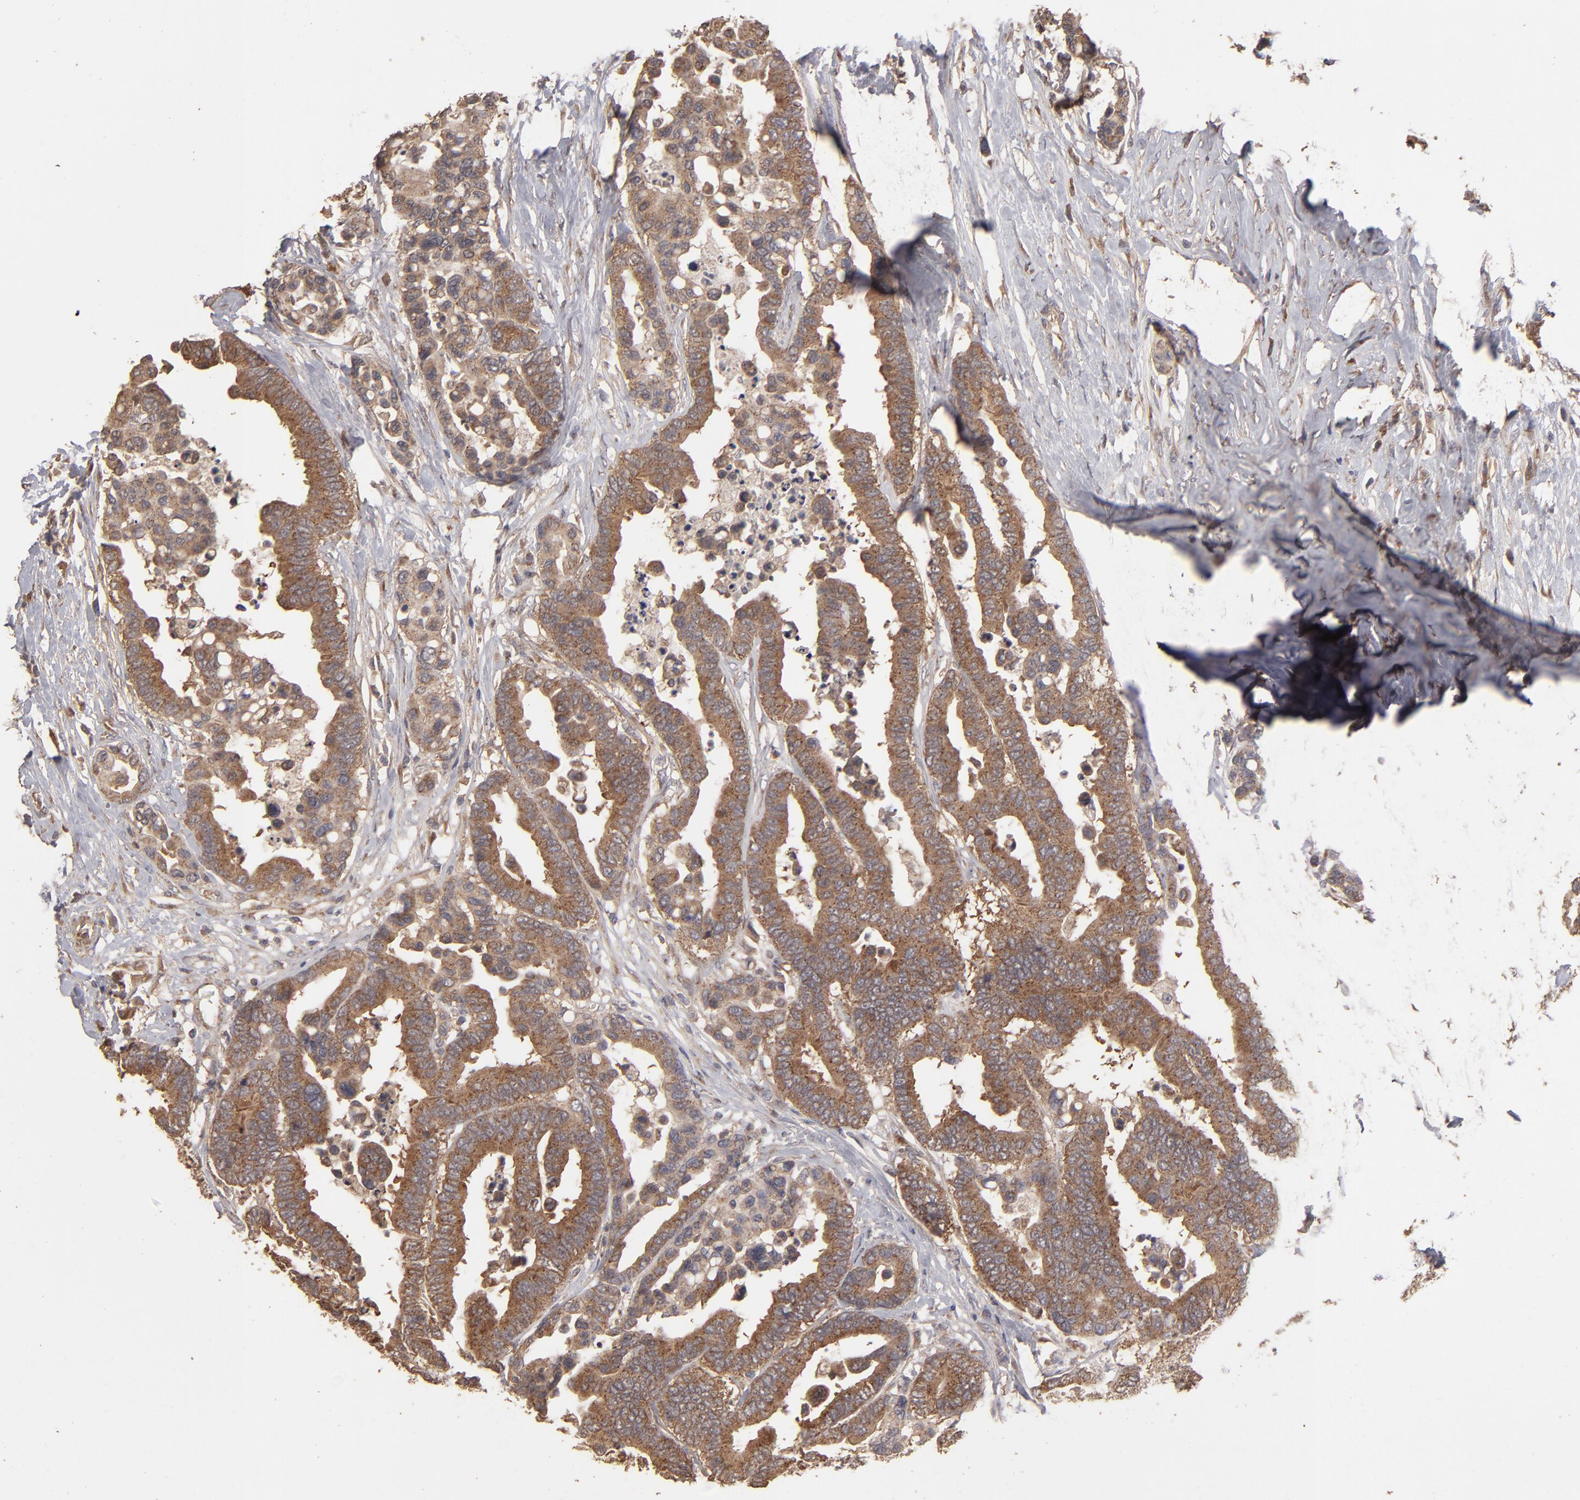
{"staining": {"intensity": "moderate", "quantity": ">75%", "location": "cytoplasmic/membranous"}, "tissue": "colorectal cancer", "cell_type": "Tumor cells", "image_type": "cancer", "snomed": [{"axis": "morphology", "description": "Adenocarcinoma, NOS"}, {"axis": "topography", "description": "Colon"}], "caption": "The immunohistochemical stain labels moderate cytoplasmic/membranous positivity in tumor cells of colorectal adenocarcinoma tissue.", "gene": "MMP2", "patient": {"sex": "male", "age": 82}}